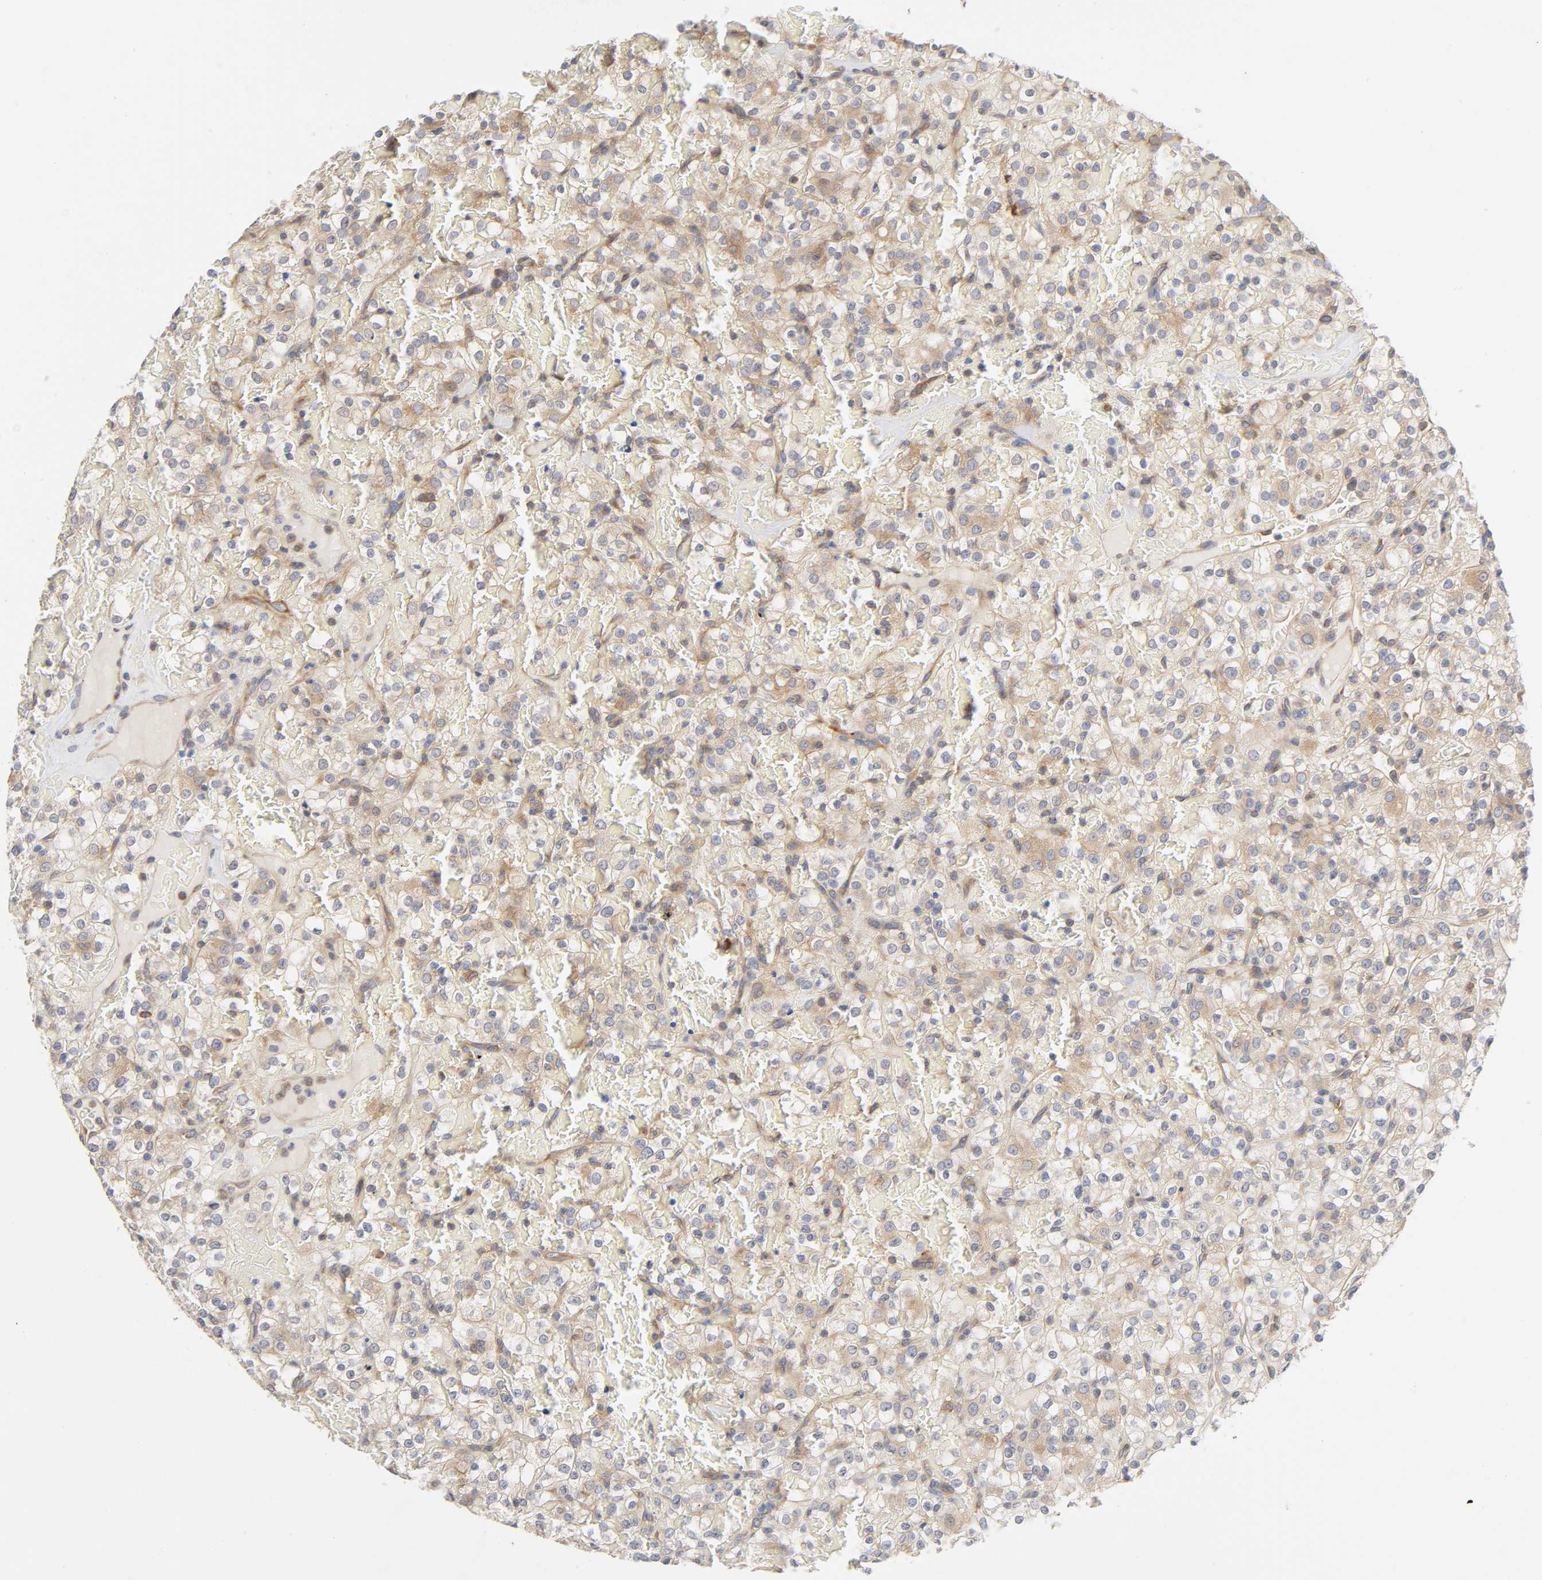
{"staining": {"intensity": "weak", "quantity": ">75%", "location": "cytoplasmic/membranous"}, "tissue": "renal cancer", "cell_type": "Tumor cells", "image_type": "cancer", "snomed": [{"axis": "morphology", "description": "Normal tissue, NOS"}, {"axis": "morphology", "description": "Adenocarcinoma, NOS"}, {"axis": "topography", "description": "Kidney"}], "caption": "Brown immunohistochemical staining in renal cancer (adenocarcinoma) exhibits weak cytoplasmic/membranous positivity in about >75% of tumor cells. The protein is shown in brown color, while the nuclei are stained blue.", "gene": "SCHIP1", "patient": {"sex": "female", "age": 72}}